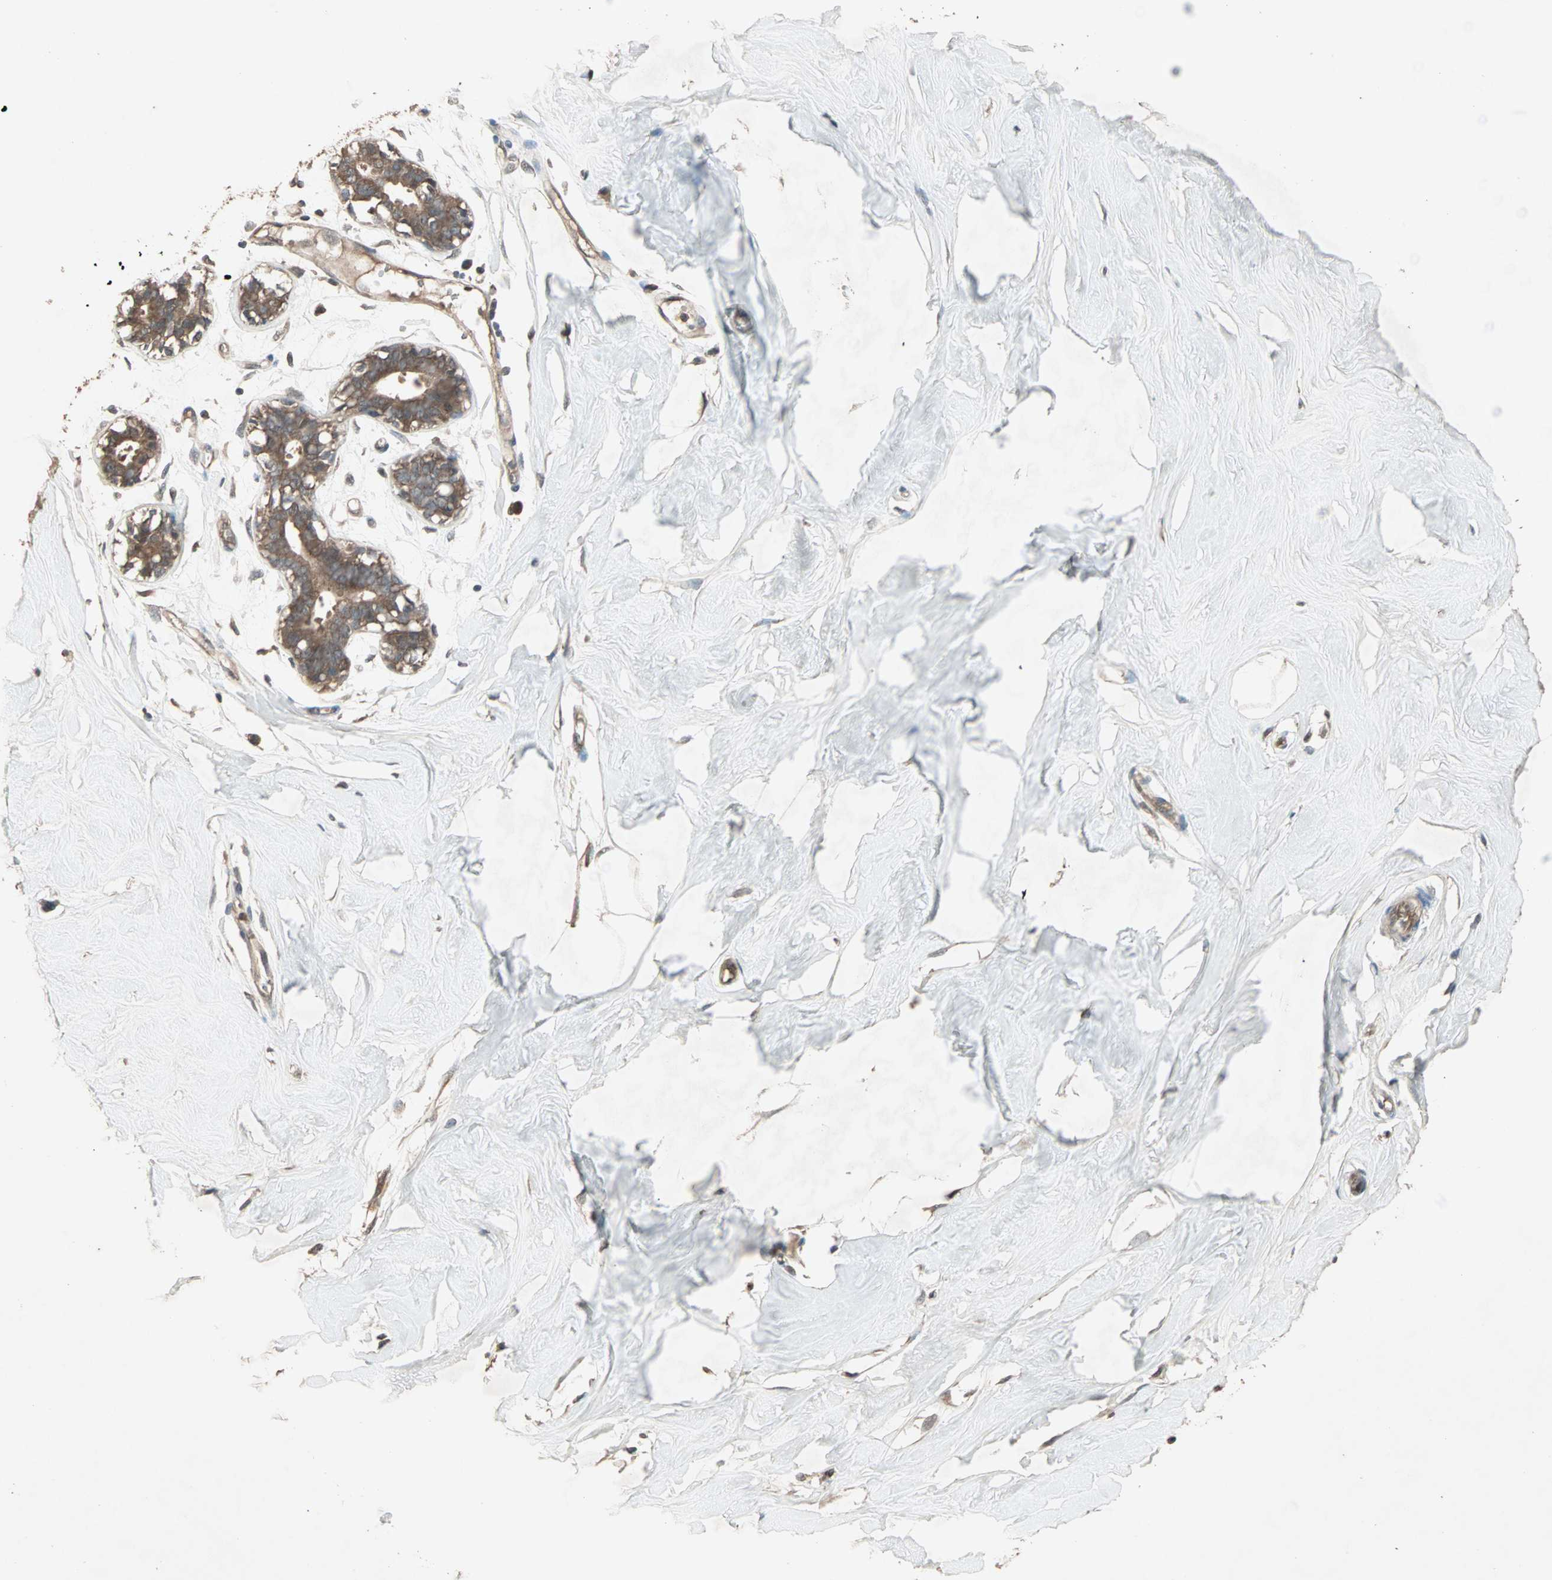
{"staining": {"intensity": "weak", "quantity": "25%-75%", "location": "cytoplasmic/membranous"}, "tissue": "breast", "cell_type": "Adipocytes", "image_type": "normal", "snomed": [{"axis": "morphology", "description": "Normal tissue, NOS"}, {"axis": "topography", "description": "Breast"}, {"axis": "topography", "description": "Soft tissue"}], "caption": "Protein analysis of benign breast reveals weak cytoplasmic/membranous expression in approximately 25%-75% of adipocytes. Immunohistochemistry (ihc) stains the protein in brown and the nuclei are stained blue.", "gene": "UBAC1", "patient": {"sex": "female", "age": 25}}